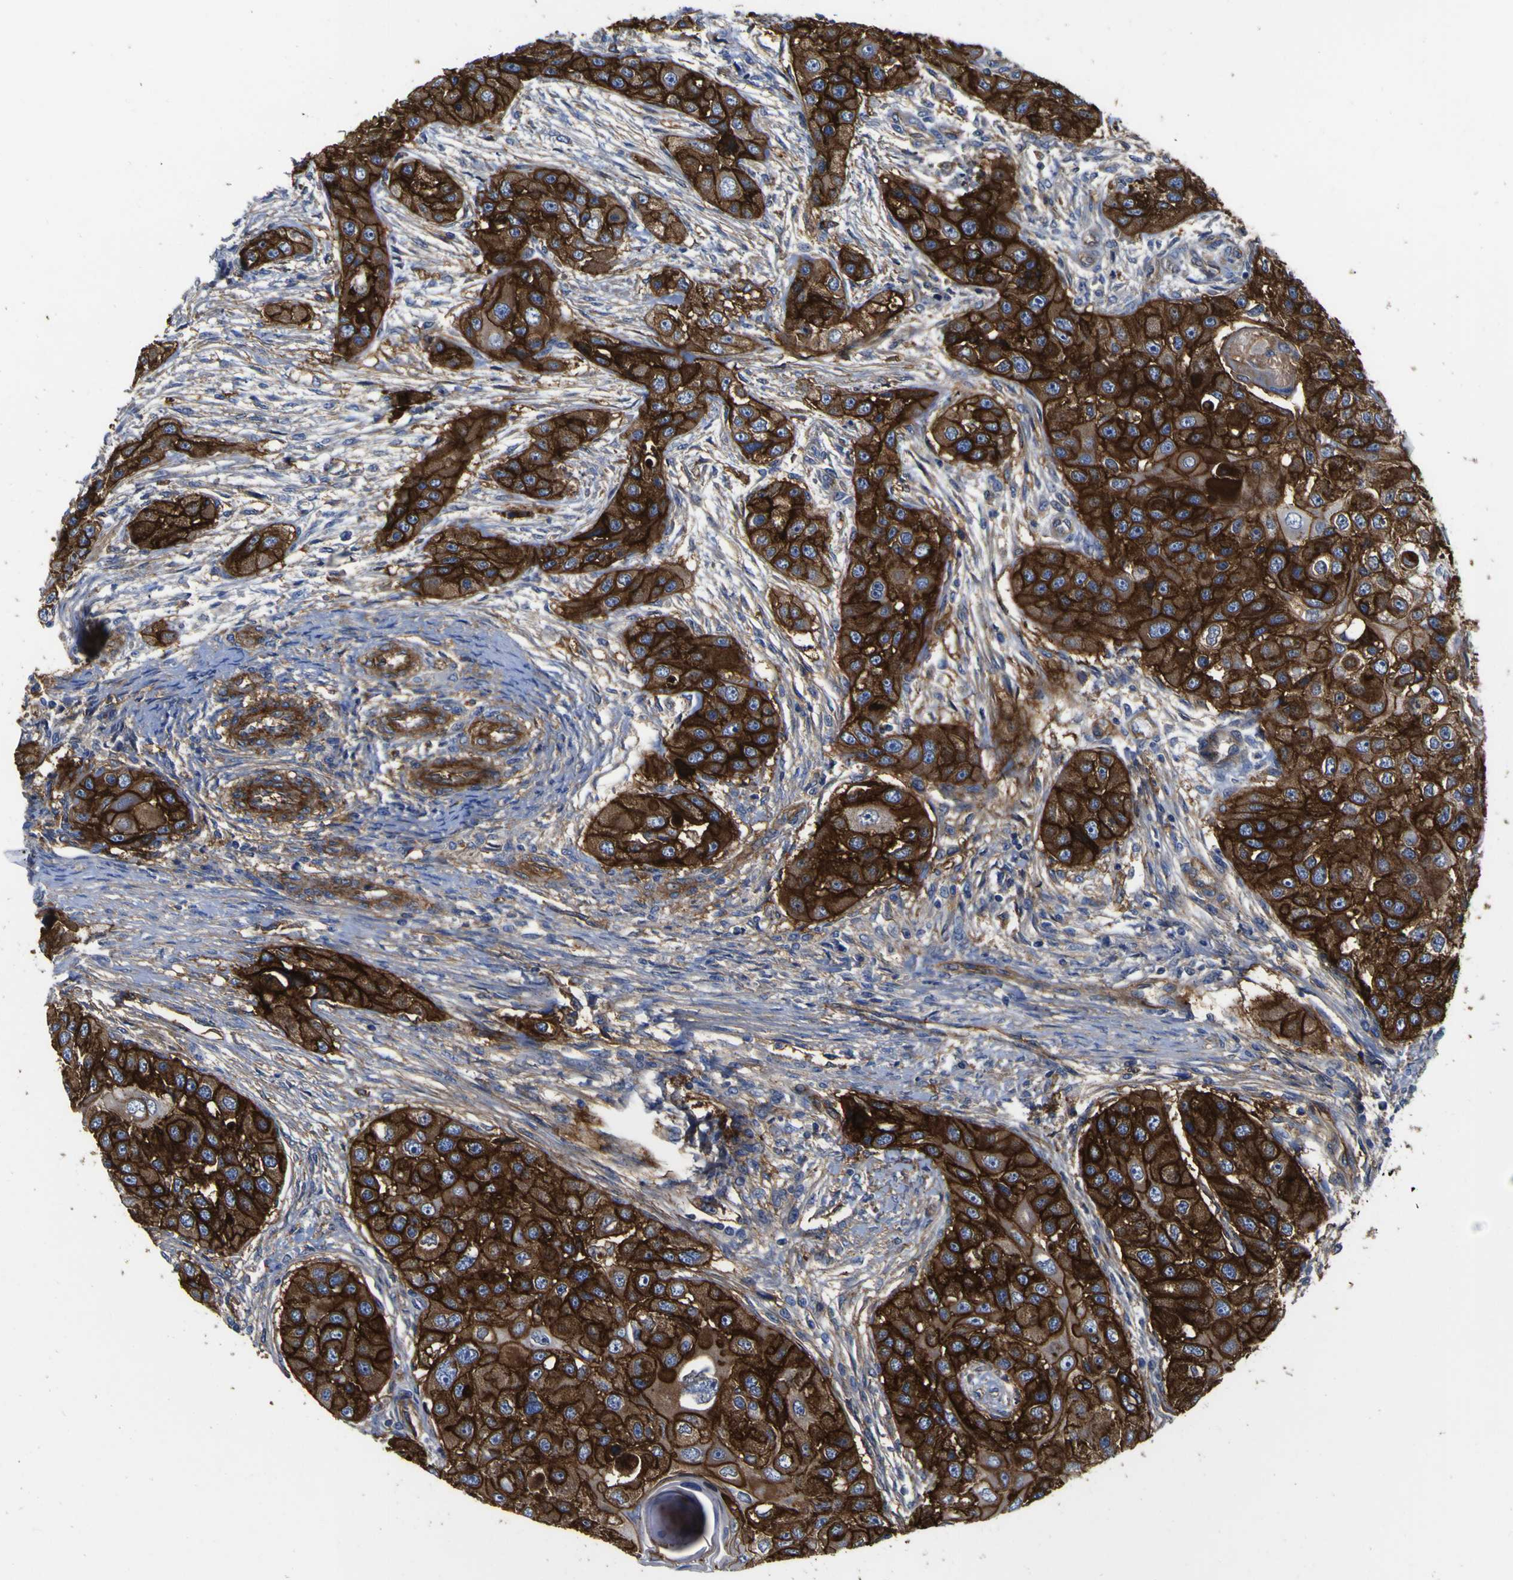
{"staining": {"intensity": "strong", "quantity": ">75%", "location": "cytoplasmic/membranous"}, "tissue": "head and neck cancer", "cell_type": "Tumor cells", "image_type": "cancer", "snomed": [{"axis": "morphology", "description": "Normal tissue, NOS"}, {"axis": "morphology", "description": "Squamous cell carcinoma, NOS"}, {"axis": "topography", "description": "Skeletal muscle"}, {"axis": "topography", "description": "Head-Neck"}], "caption": "Strong cytoplasmic/membranous positivity for a protein is seen in approximately >75% of tumor cells of squamous cell carcinoma (head and neck) using immunohistochemistry (IHC).", "gene": "CD151", "patient": {"sex": "male", "age": 51}}